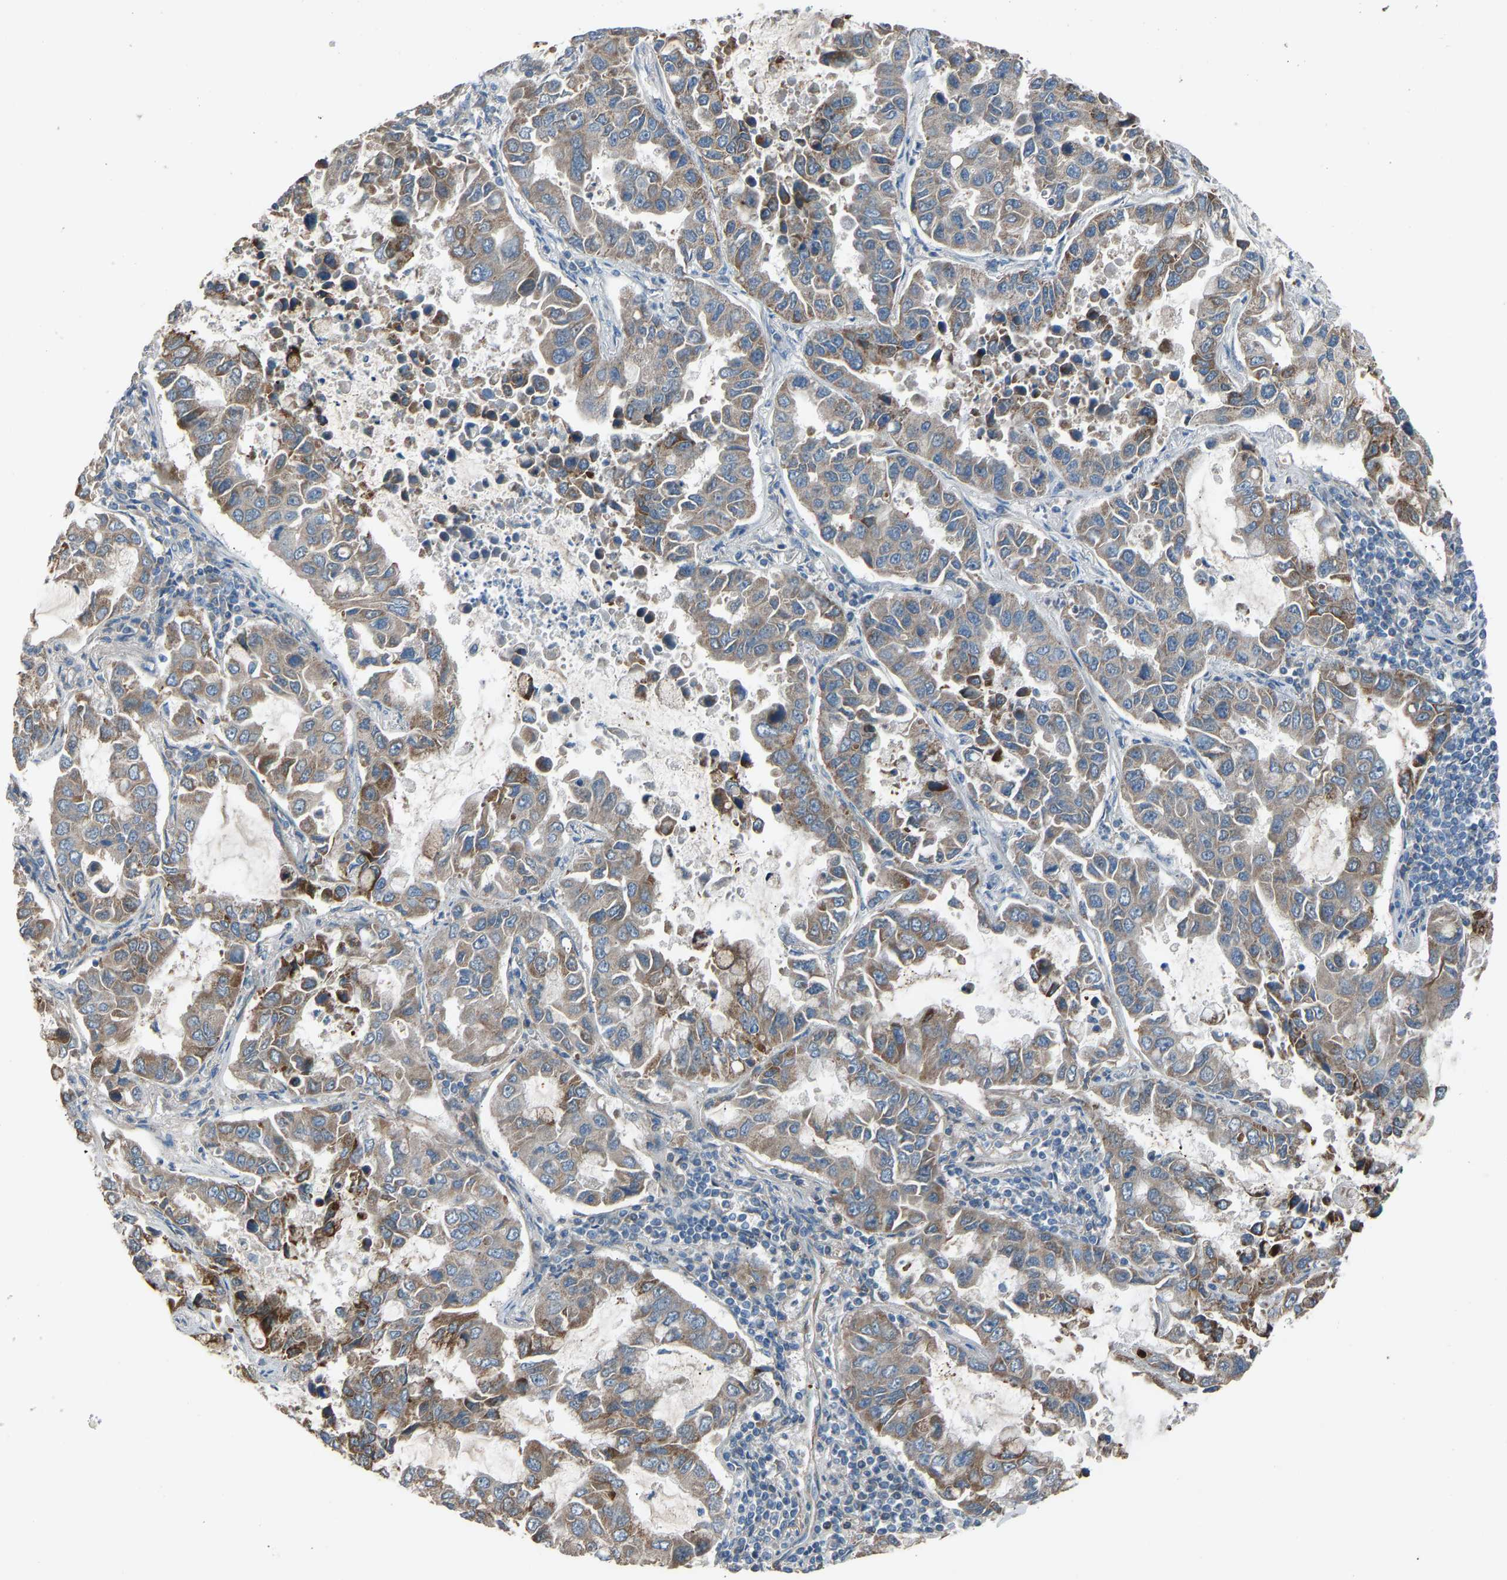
{"staining": {"intensity": "moderate", "quantity": "<25%", "location": "cytoplasmic/membranous"}, "tissue": "lung cancer", "cell_type": "Tumor cells", "image_type": "cancer", "snomed": [{"axis": "morphology", "description": "Adenocarcinoma, NOS"}, {"axis": "topography", "description": "Lung"}], "caption": "Protein staining of adenocarcinoma (lung) tissue shows moderate cytoplasmic/membranous expression in about <25% of tumor cells.", "gene": "TGFBR3", "patient": {"sex": "male", "age": 64}}